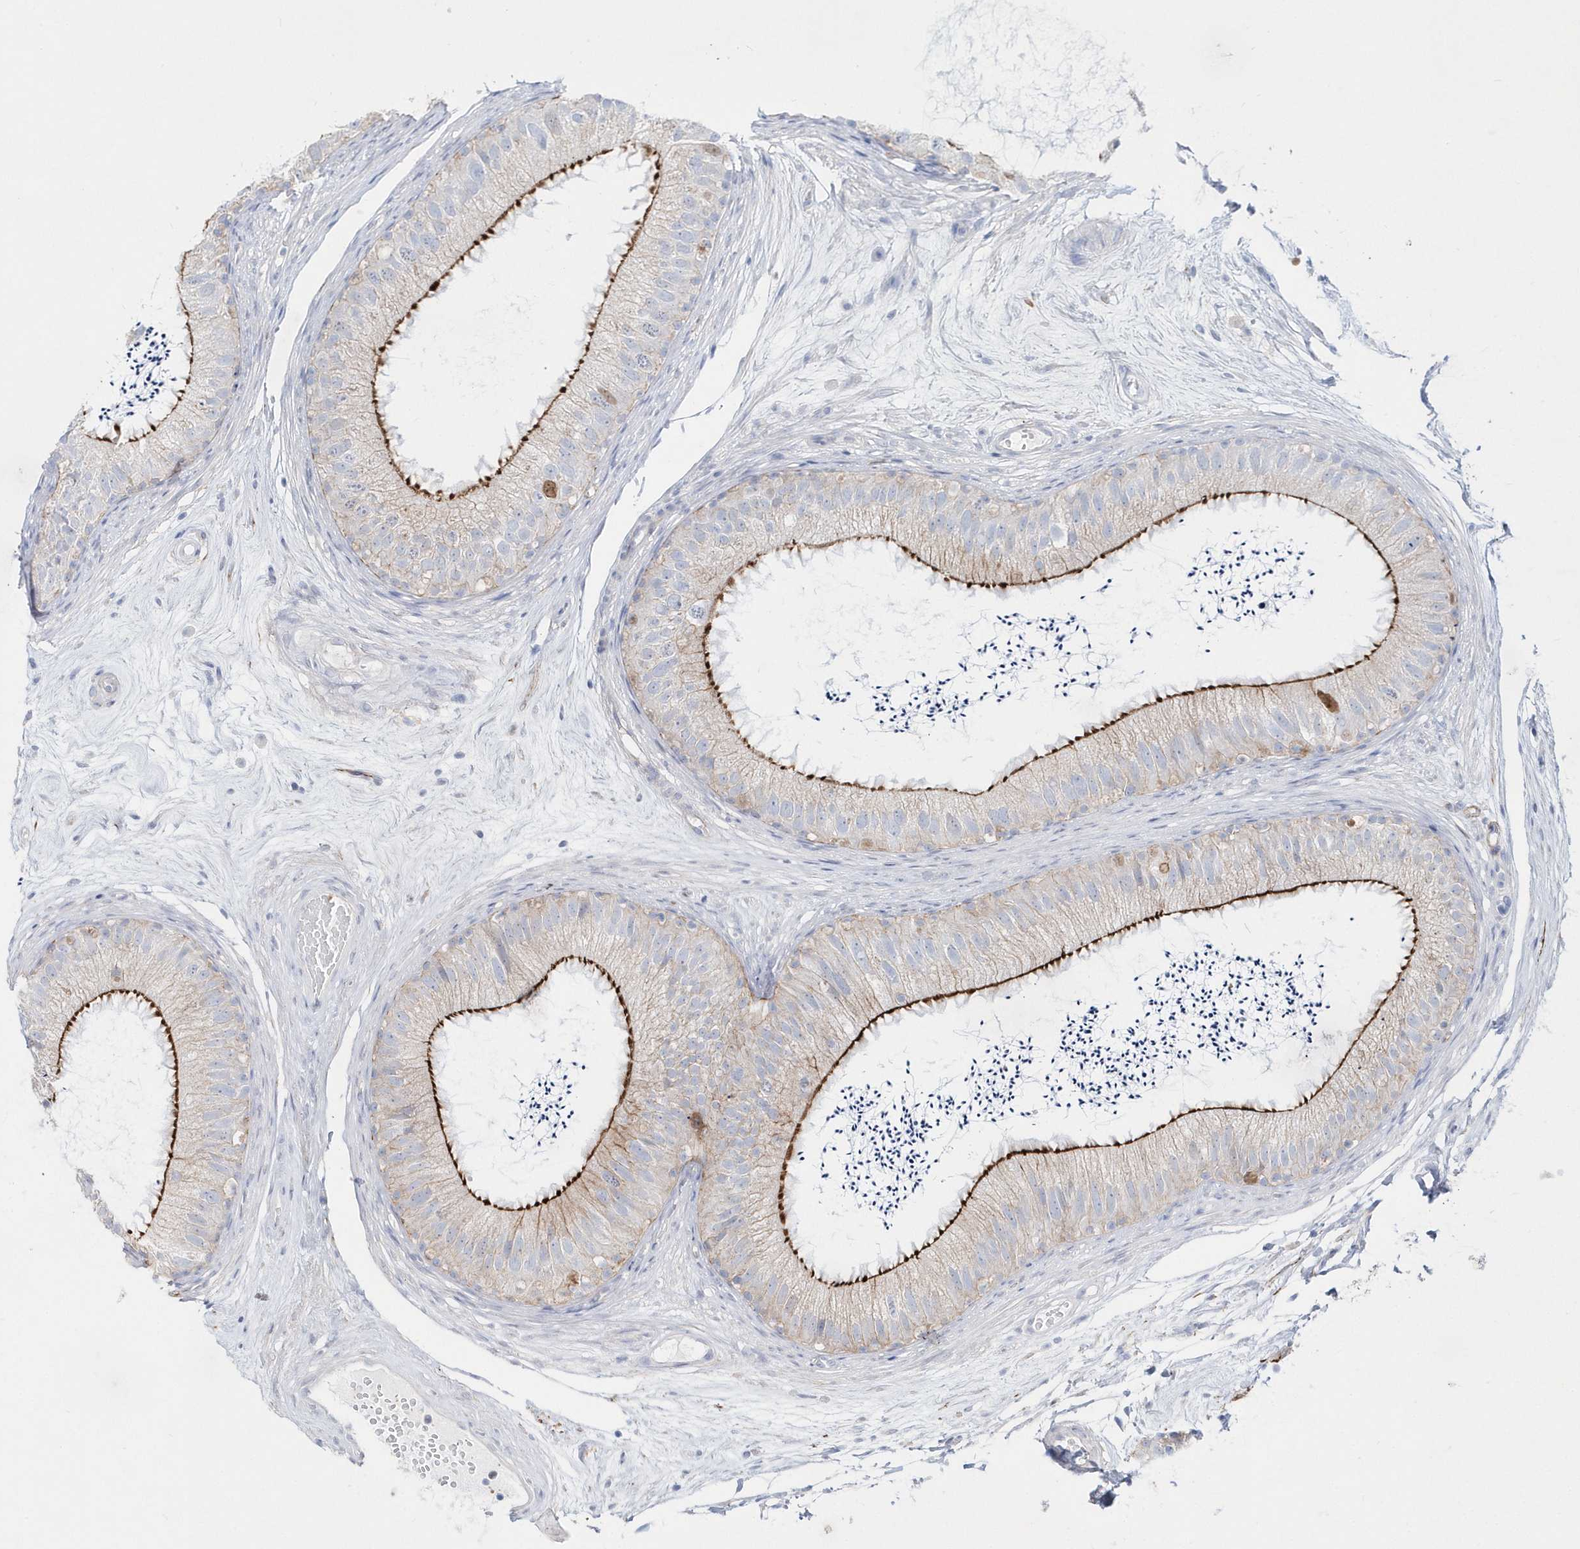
{"staining": {"intensity": "strong", "quantity": "25%-75%", "location": "cytoplasmic/membranous"}, "tissue": "epididymis", "cell_type": "Glandular cells", "image_type": "normal", "snomed": [{"axis": "morphology", "description": "Normal tissue, NOS"}, {"axis": "topography", "description": "Epididymis"}], "caption": "Protein staining displays strong cytoplasmic/membranous staining in about 25%-75% of glandular cells in benign epididymis. Nuclei are stained in blue.", "gene": "TMCO6", "patient": {"sex": "male", "age": 77}}